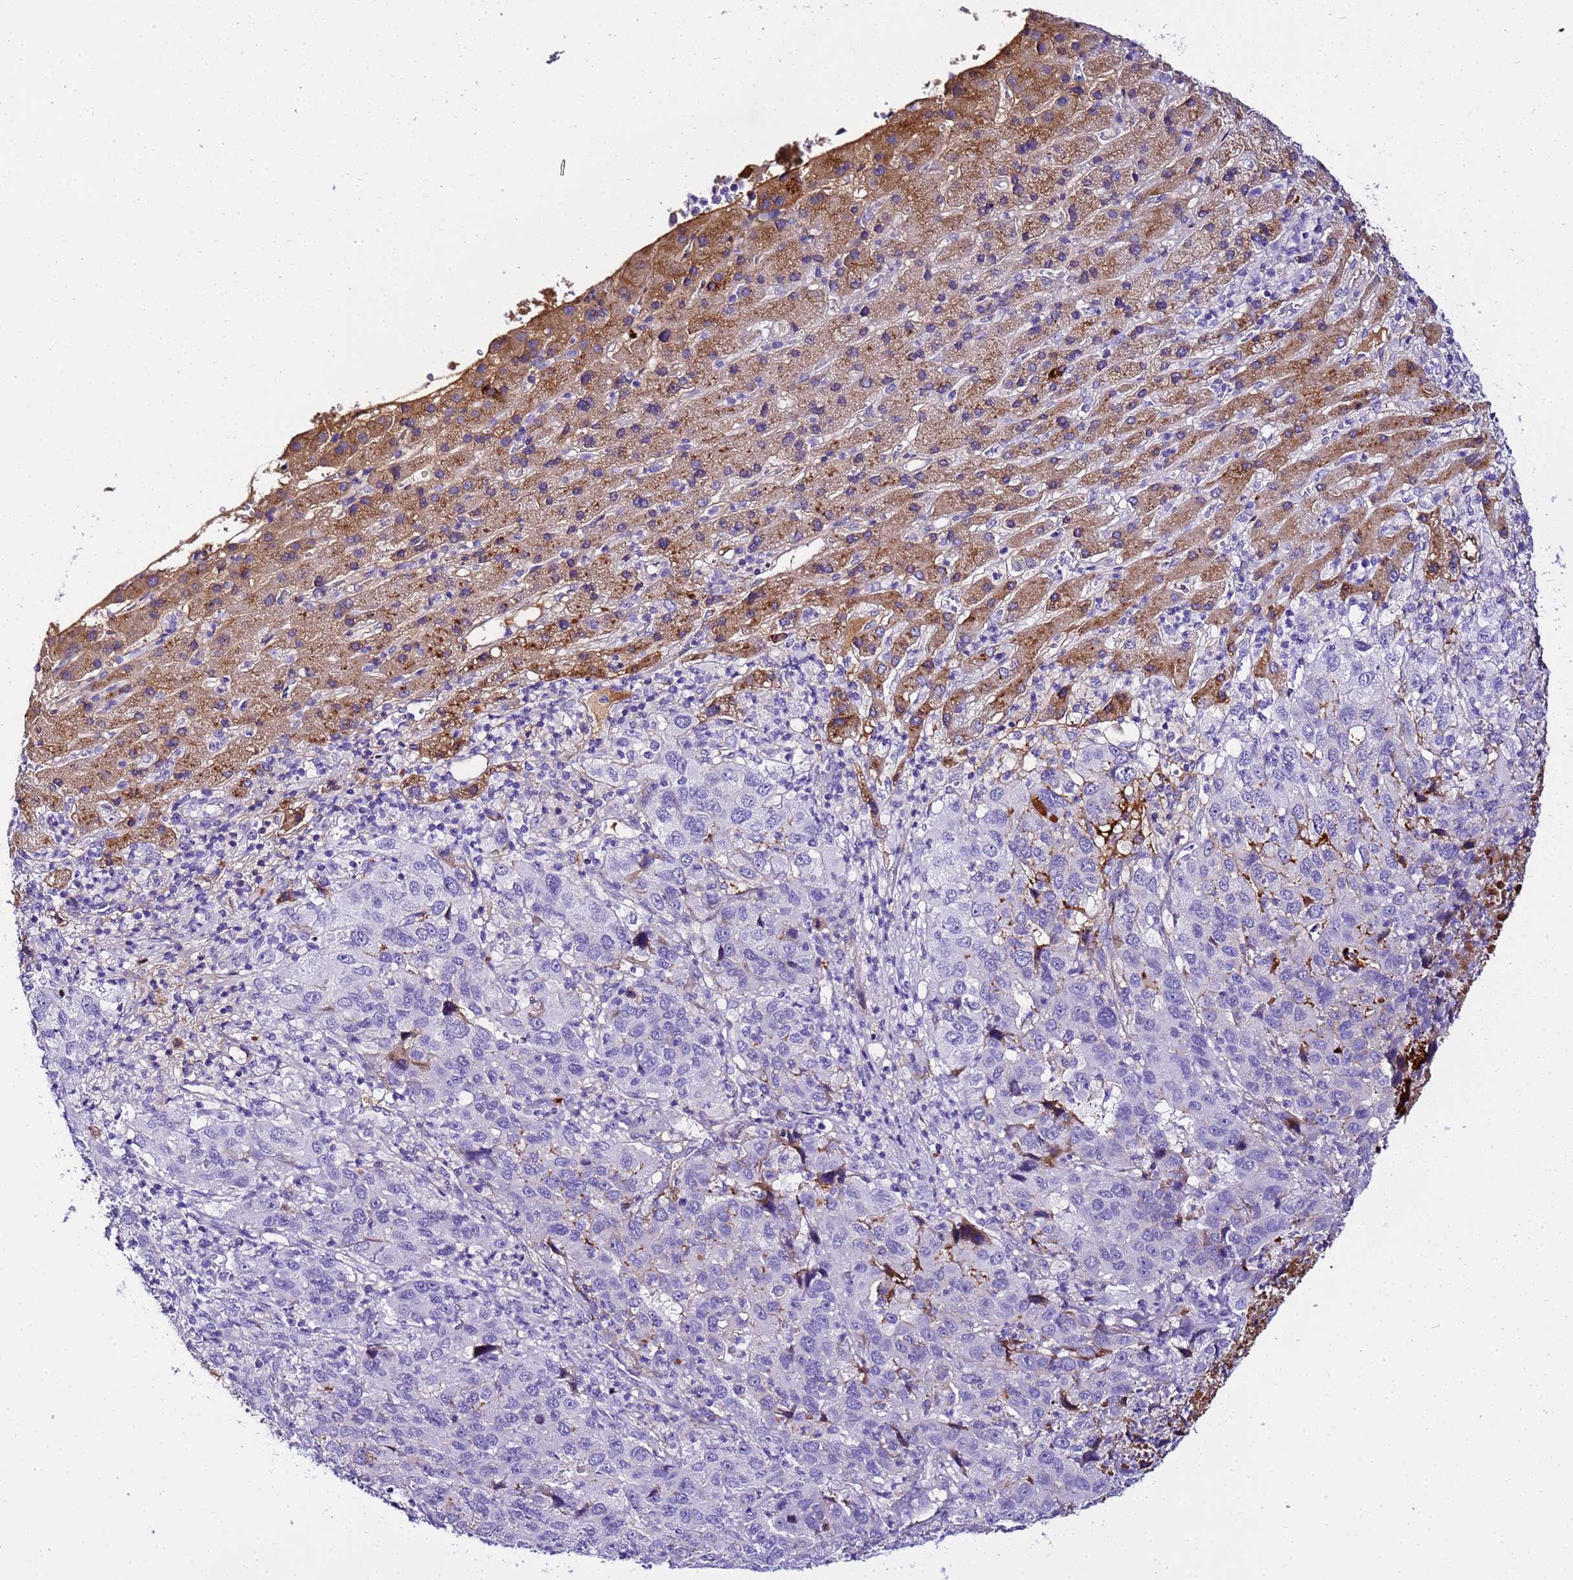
{"staining": {"intensity": "negative", "quantity": "none", "location": "none"}, "tissue": "liver cancer", "cell_type": "Tumor cells", "image_type": "cancer", "snomed": [{"axis": "morphology", "description": "Carcinoma, Hepatocellular, NOS"}, {"axis": "topography", "description": "Liver"}], "caption": "High power microscopy micrograph of an IHC image of liver cancer, revealing no significant staining in tumor cells.", "gene": "CFHR2", "patient": {"sex": "male", "age": 63}}